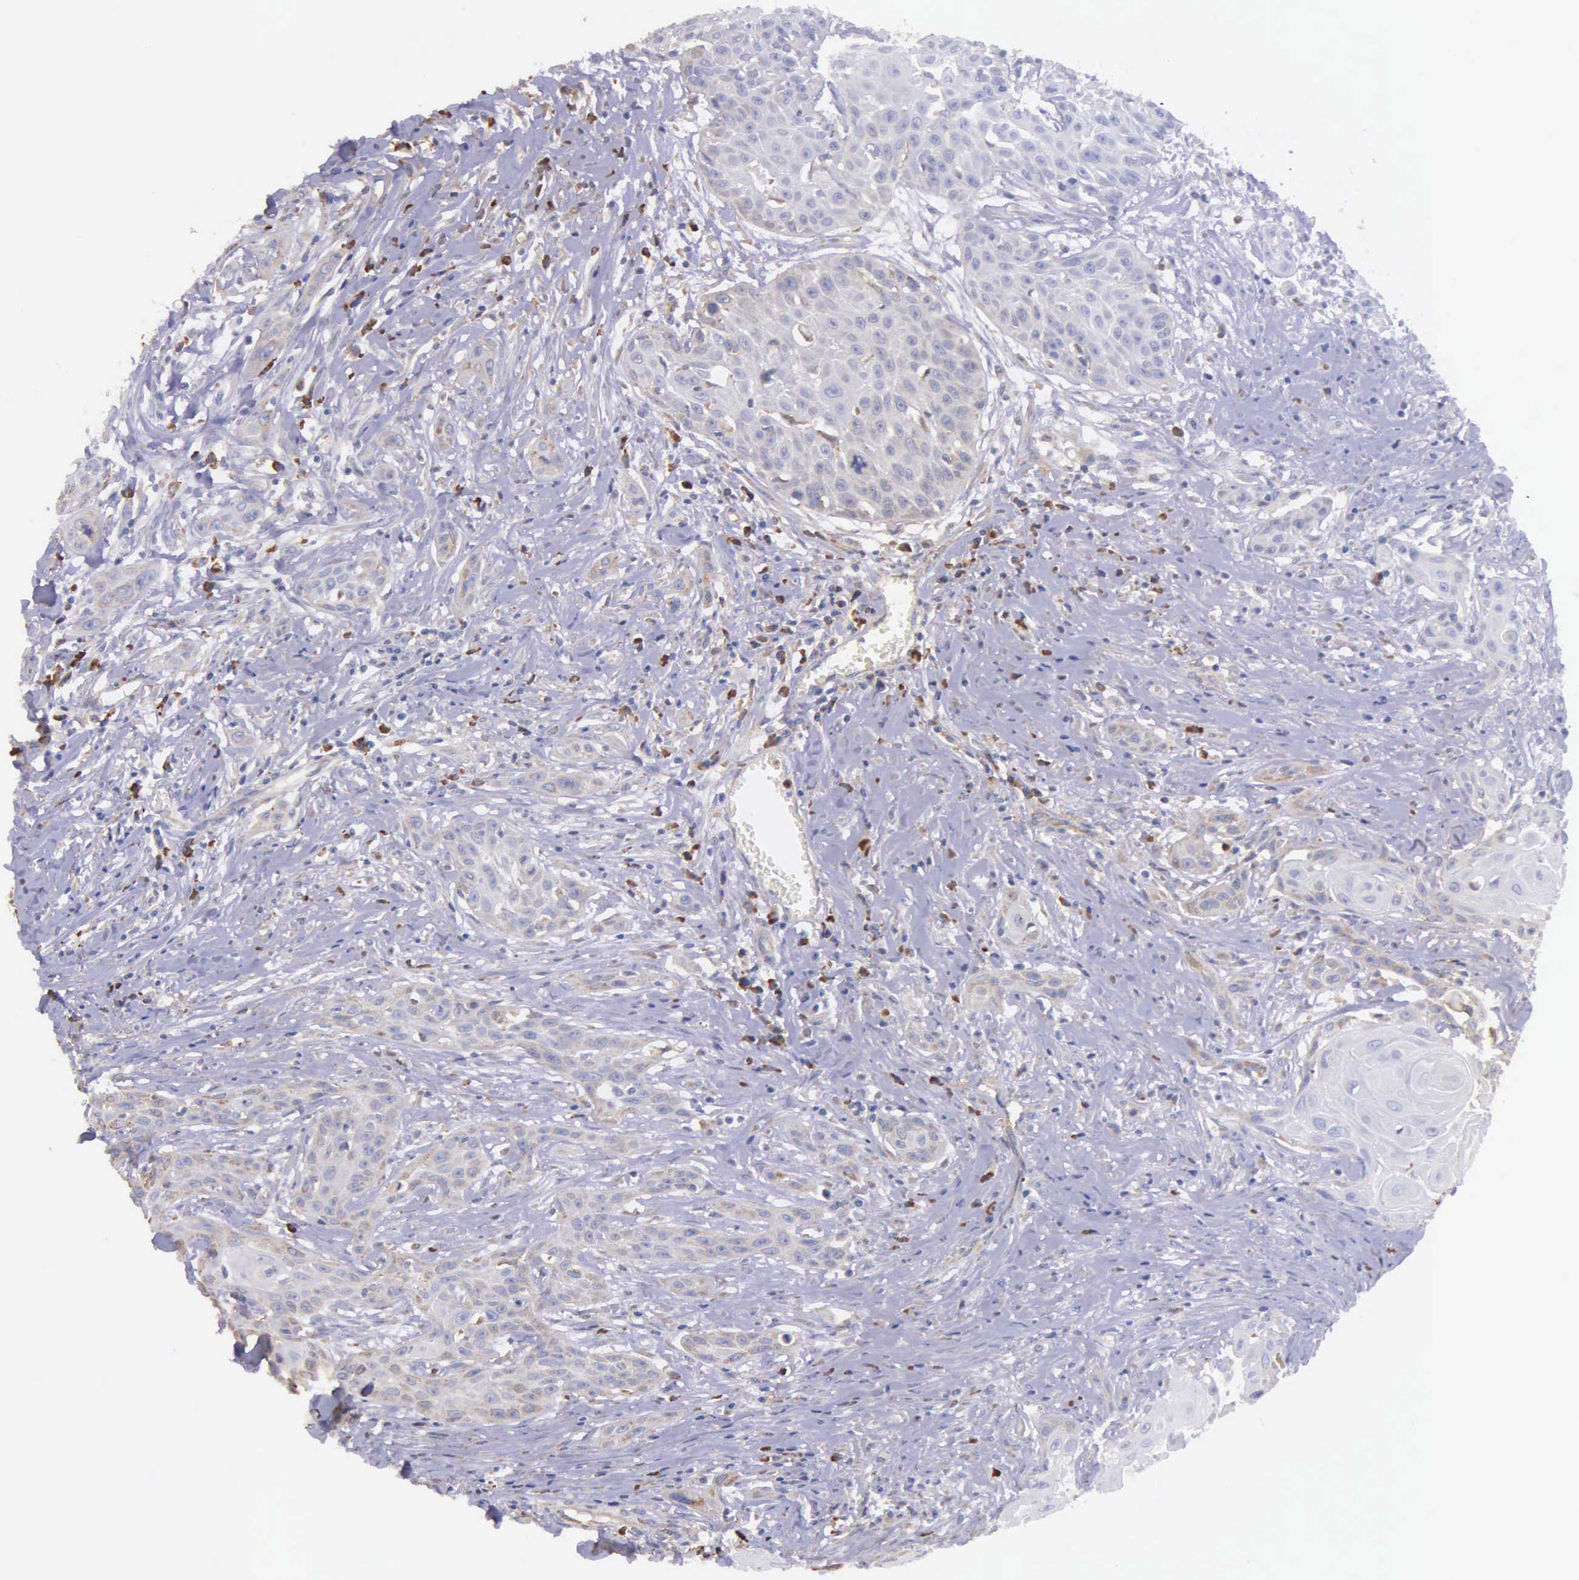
{"staining": {"intensity": "weak", "quantity": ">75%", "location": "cytoplasmic/membranous"}, "tissue": "head and neck cancer", "cell_type": "Tumor cells", "image_type": "cancer", "snomed": [{"axis": "morphology", "description": "Squamous cell carcinoma, NOS"}, {"axis": "morphology", "description": "Squamous cell carcinoma, metastatic, NOS"}, {"axis": "topography", "description": "Lymph node"}, {"axis": "topography", "description": "Salivary gland"}, {"axis": "topography", "description": "Head-Neck"}], "caption": "Squamous cell carcinoma (head and neck) was stained to show a protein in brown. There is low levels of weak cytoplasmic/membranous expression in approximately >75% of tumor cells. The protein of interest is stained brown, and the nuclei are stained in blue (DAB (3,3'-diaminobenzidine) IHC with brightfield microscopy, high magnification).", "gene": "ZC3H12B", "patient": {"sex": "female", "age": 74}}